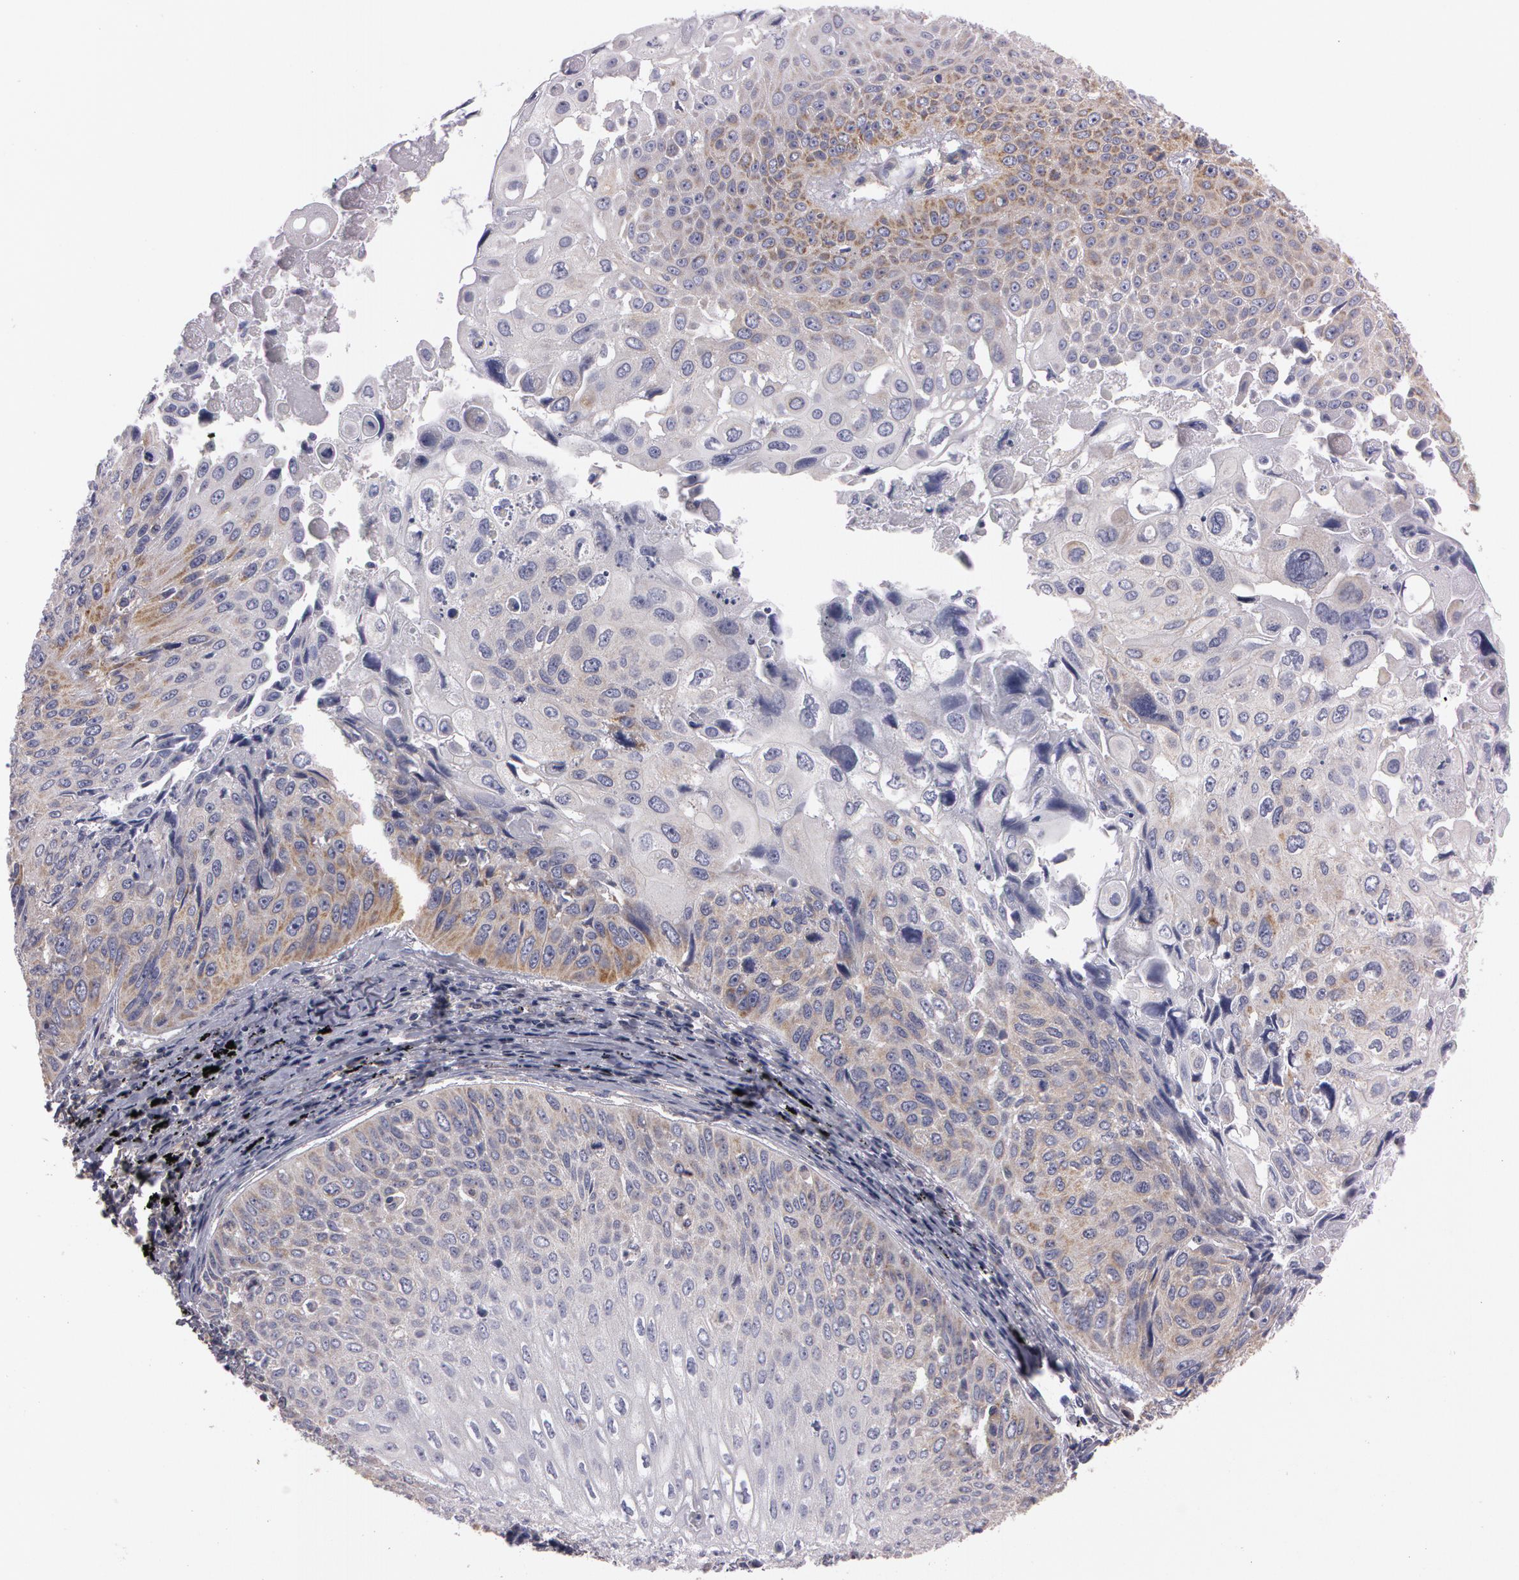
{"staining": {"intensity": "weak", "quantity": "<25%", "location": "cytoplasmic/membranous"}, "tissue": "lung cancer", "cell_type": "Tumor cells", "image_type": "cancer", "snomed": [{"axis": "morphology", "description": "Adenocarcinoma, NOS"}, {"axis": "topography", "description": "Lung"}], "caption": "Immunohistochemistry (IHC) image of lung cancer (adenocarcinoma) stained for a protein (brown), which exhibits no expression in tumor cells.", "gene": "NEK9", "patient": {"sex": "male", "age": 60}}